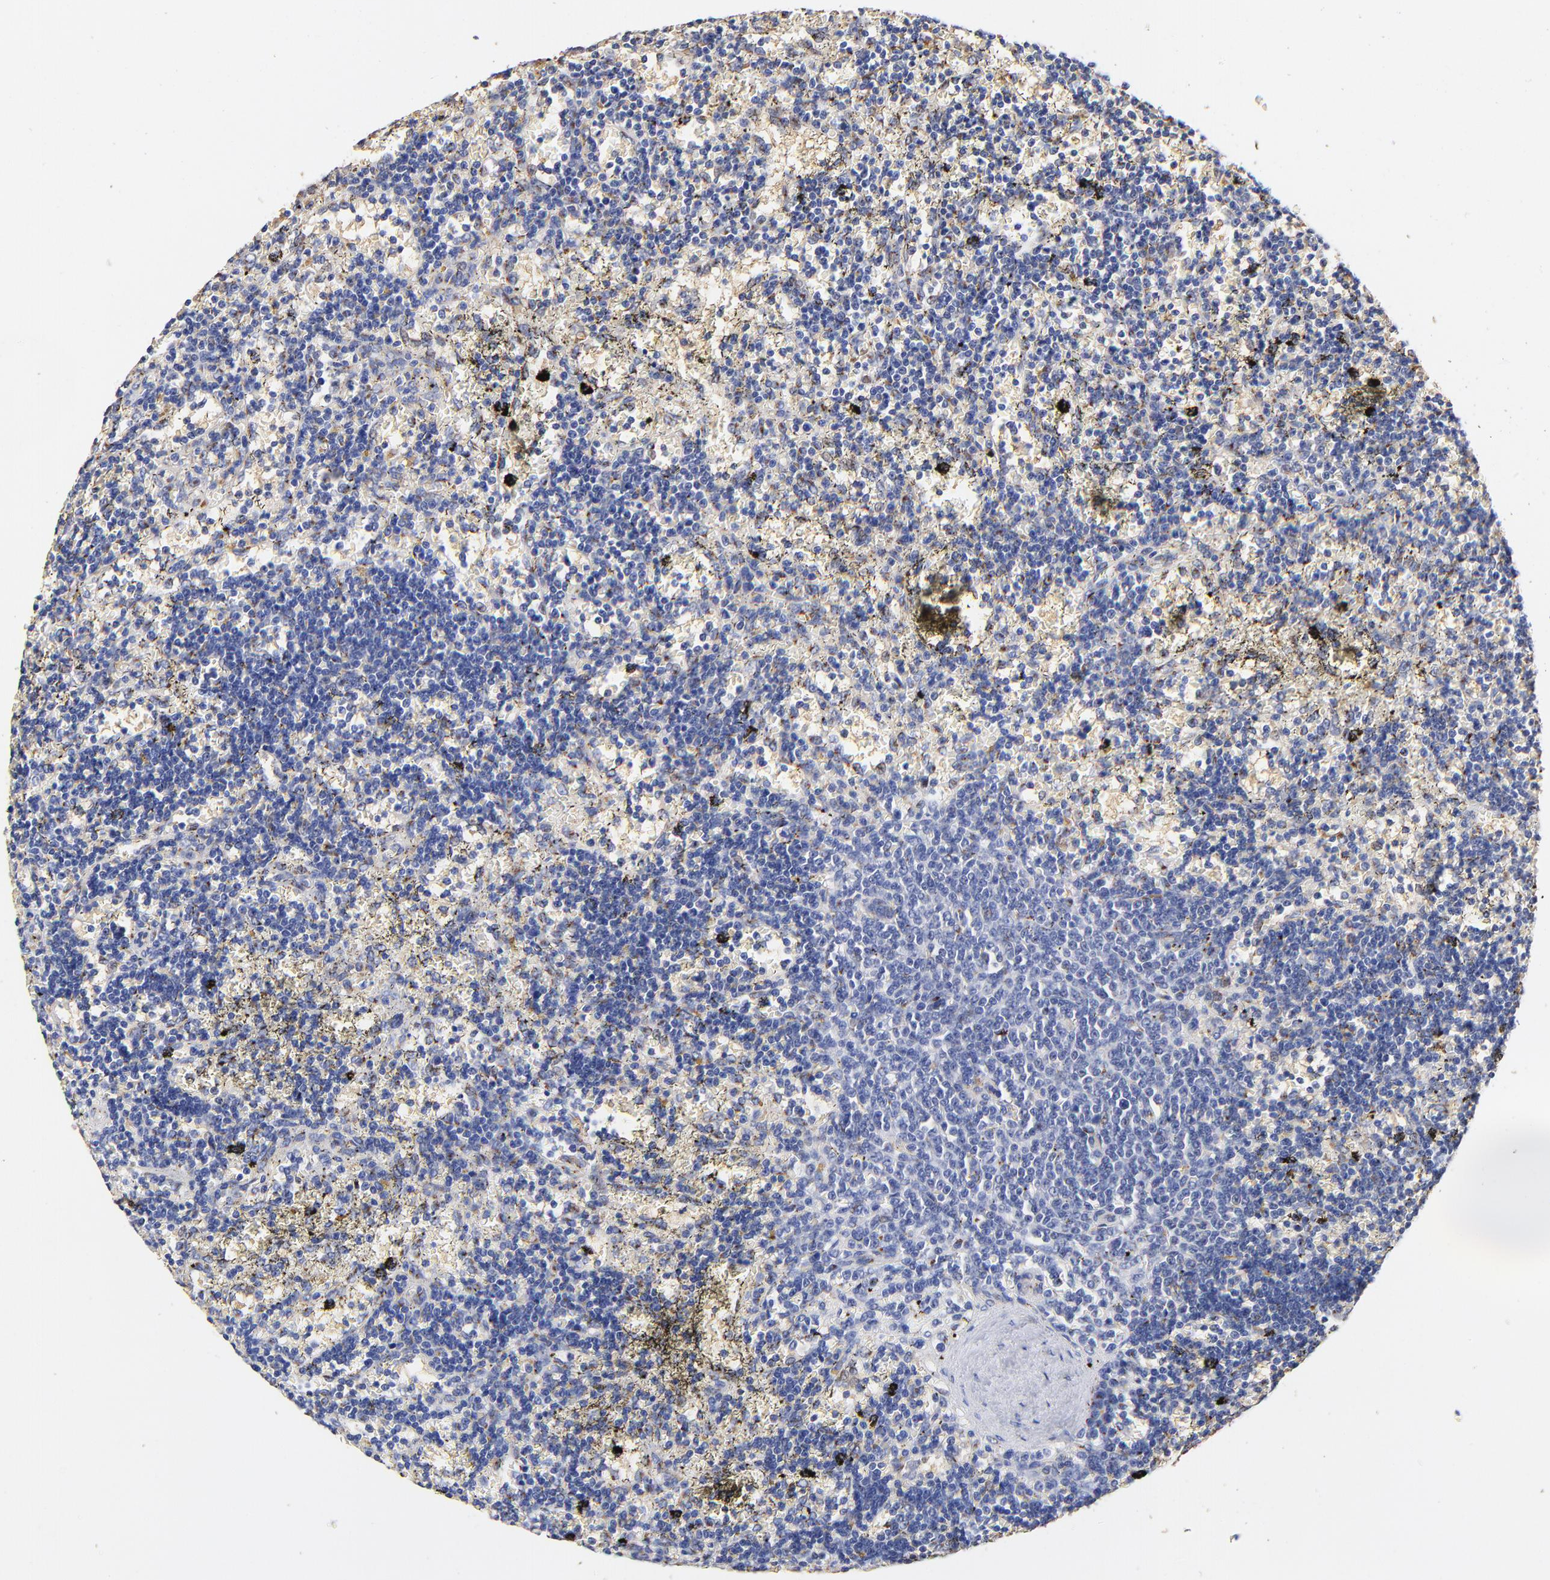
{"staining": {"intensity": "negative", "quantity": "none", "location": "none"}, "tissue": "lymphoma", "cell_type": "Tumor cells", "image_type": "cancer", "snomed": [{"axis": "morphology", "description": "Malignant lymphoma, non-Hodgkin's type, Low grade"}, {"axis": "topography", "description": "Spleen"}], "caption": "High power microscopy micrograph of an IHC image of lymphoma, revealing no significant staining in tumor cells.", "gene": "FMNL3", "patient": {"sex": "male", "age": 60}}